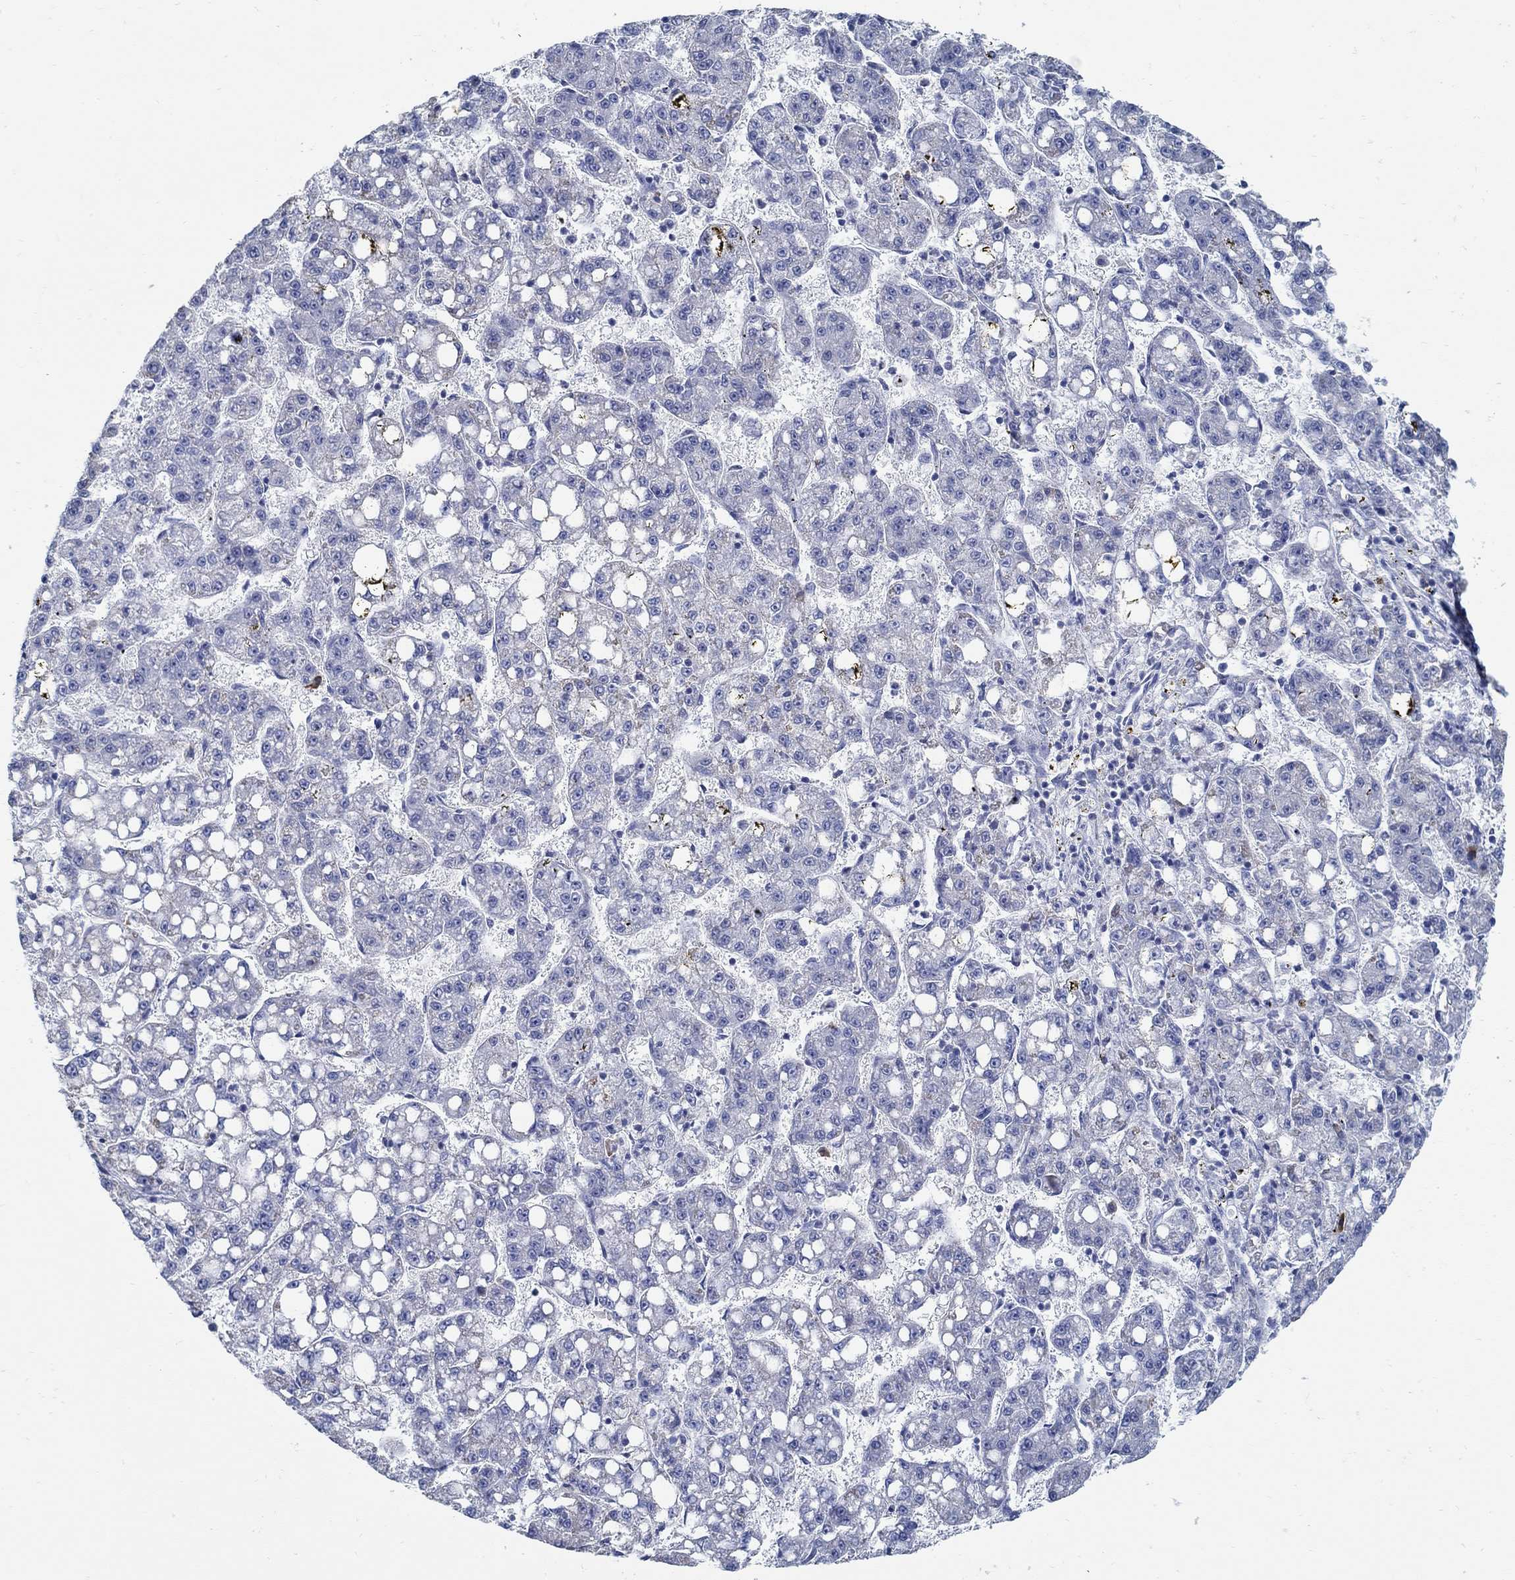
{"staining": {"intensity": "negative", "quantity": "none", "location": "none"}, "tissue": "liver cancer", "cell_type": "Tumor cells", "image_type": "cancer", "snomed": [{"axis": "morphology", "description": "Carcinoma, Hepatocellular, NOS"}, {"axis": "topography", "description": "Liver"}], "caption": "The photomicrograph shows no staining of tumor cells in liver cancer (hepatocellular carcinoma).", "gene": "PCDH11X", "patient": {"sex": "female", "age": 65}}